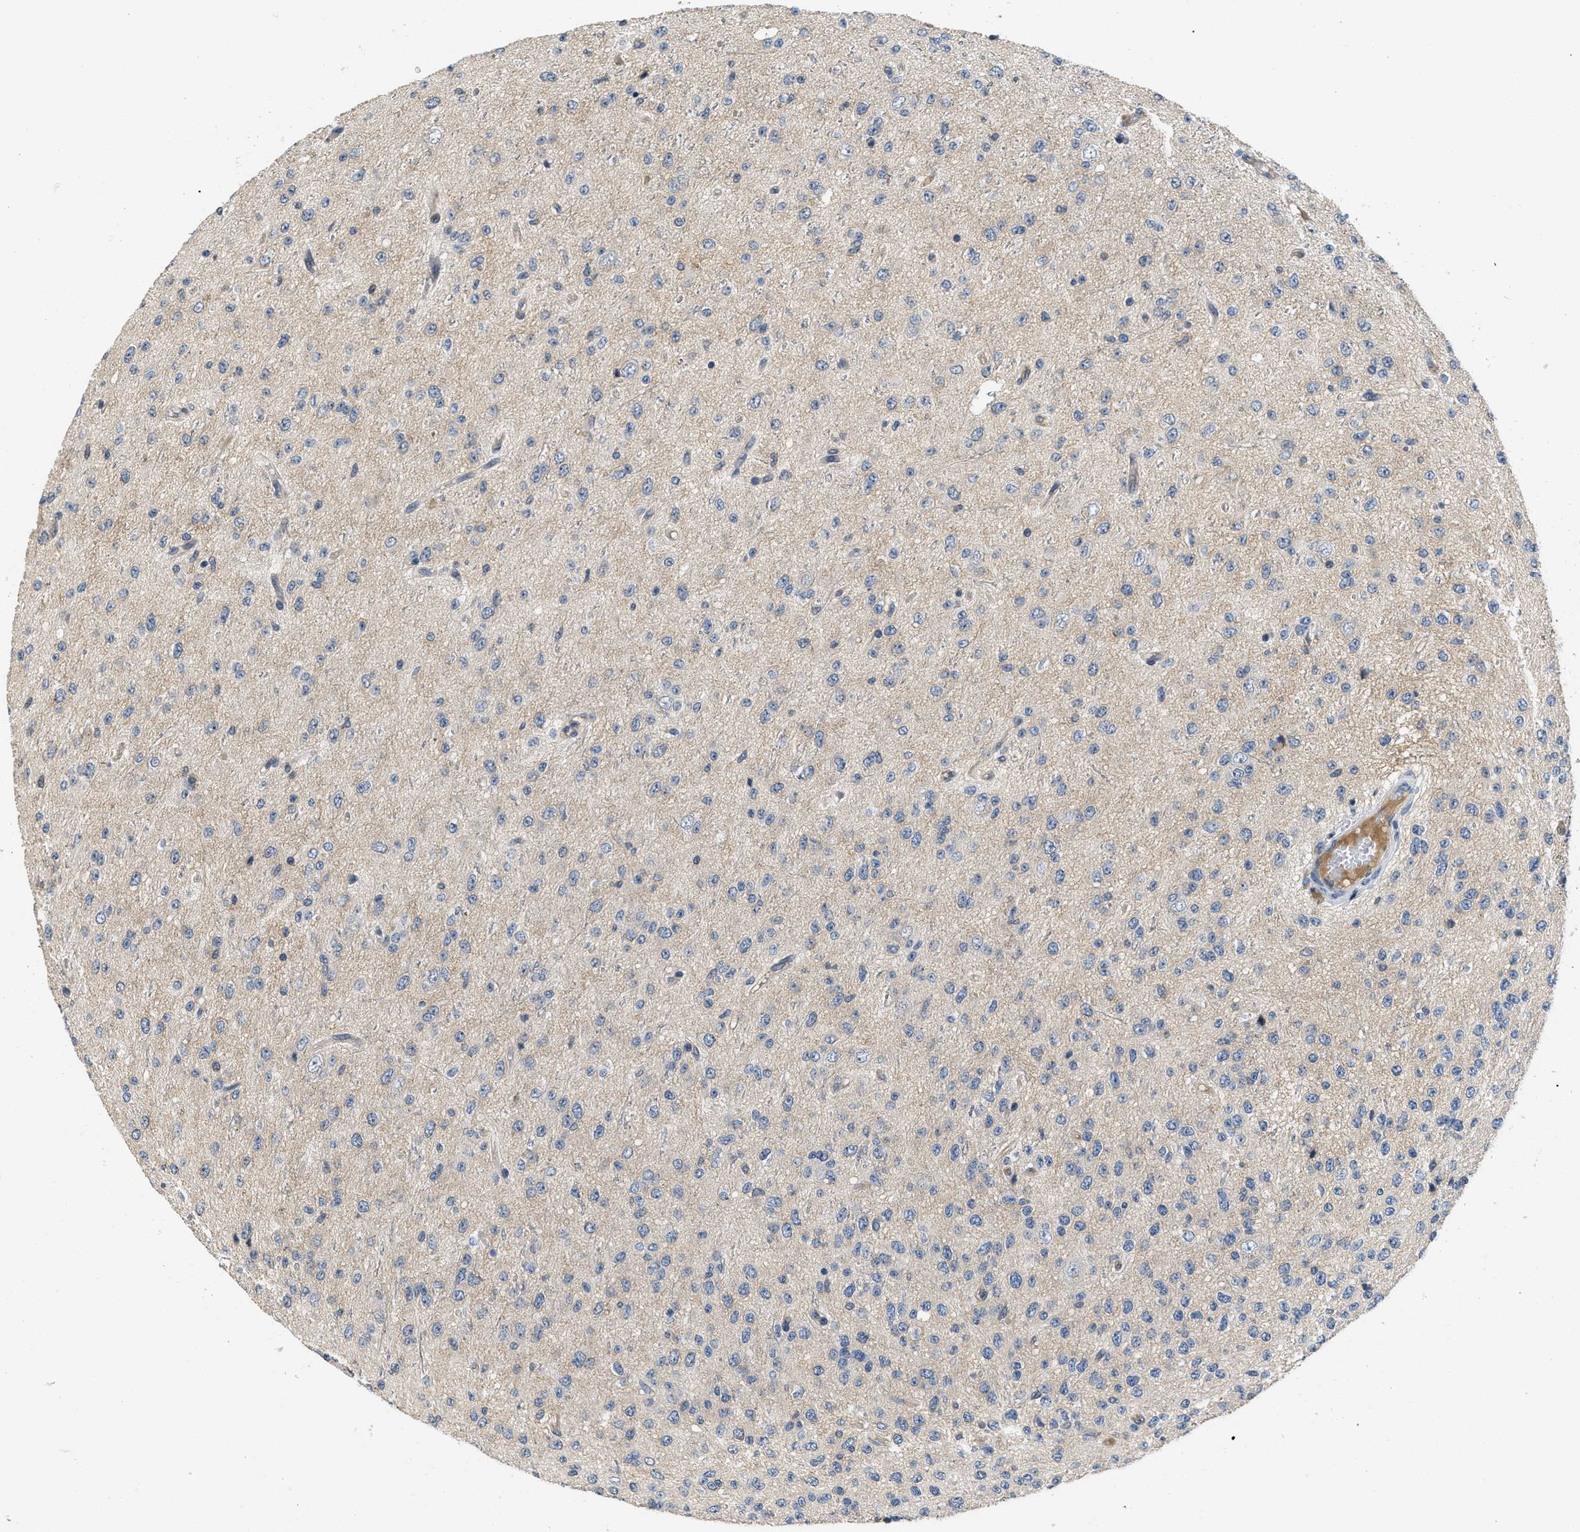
{"staining": {"intensity": "negative", "quantity": "none", "location": "none"}, "tissue": "glioma", "cell_type": "Tumor cells", "image_type": "cancer", "snomed": [{"axis": "morphology", "description": "Glioma, malignant, High grade"}, {"axis": "topography", "description": "pancreas cauda"}], "caption": "The image exhibits no significant positivity in tumor cells of glioma.", "gene": "ANGPT1", "patient": {"sex": "male", "age": 60}}